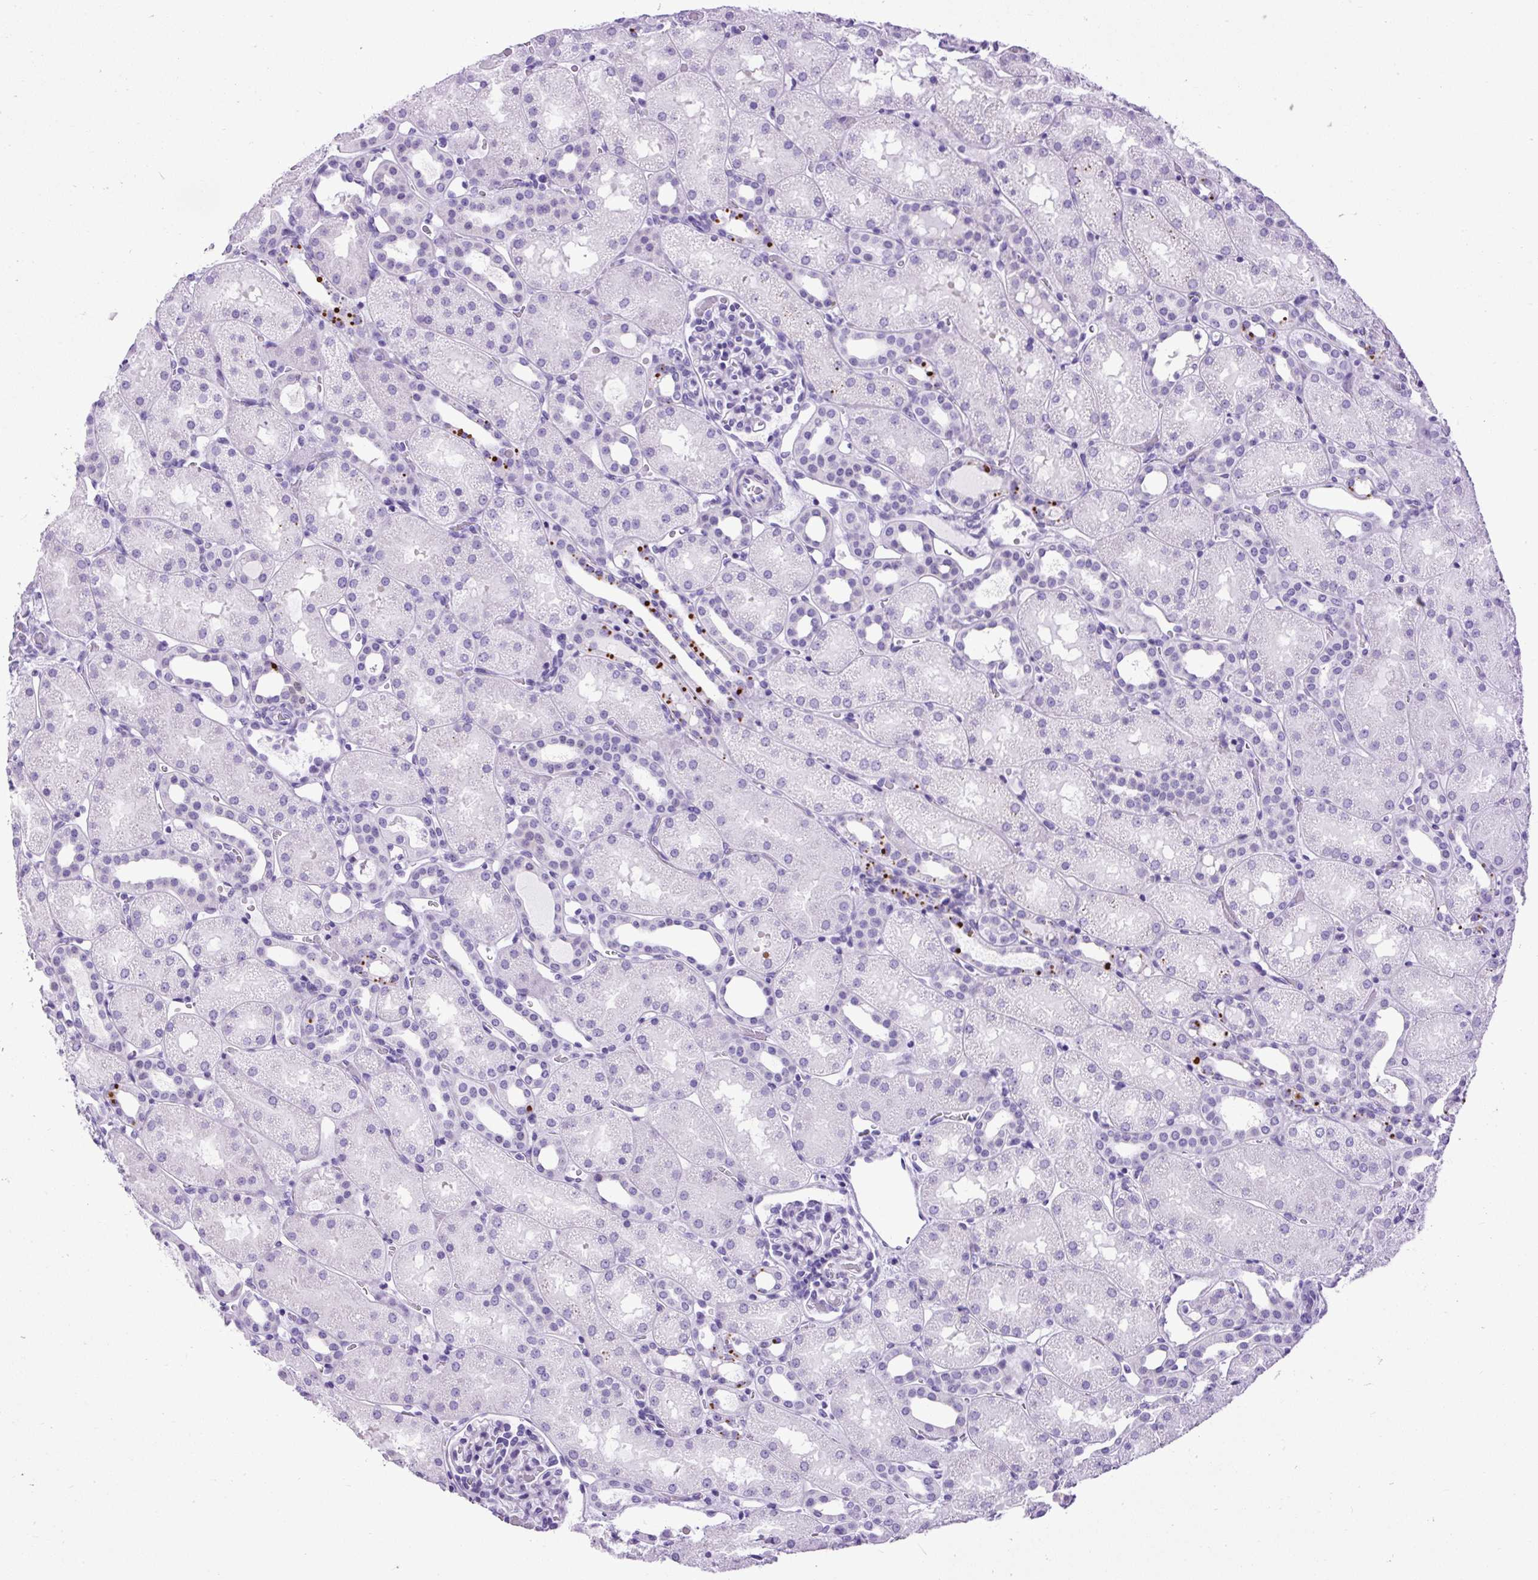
{"staining": {"intensity": "negative", "quantity": "none", "location": "none"}, "tissue": "kidney", "cell_type": "Cells in glomeruli", "image_type": "normal", "snomed": [{"axis": "morphology", "description": "Normal tissue, NOS"}, {"axis": "topography", "description": "Kidney"}], "caption": "This is an immunohistochemistry image of benign human kidney. There is no expression in cells in glomeruli.", "gene": "UPP1", "patient": {"sex": "male", "age": 2}}